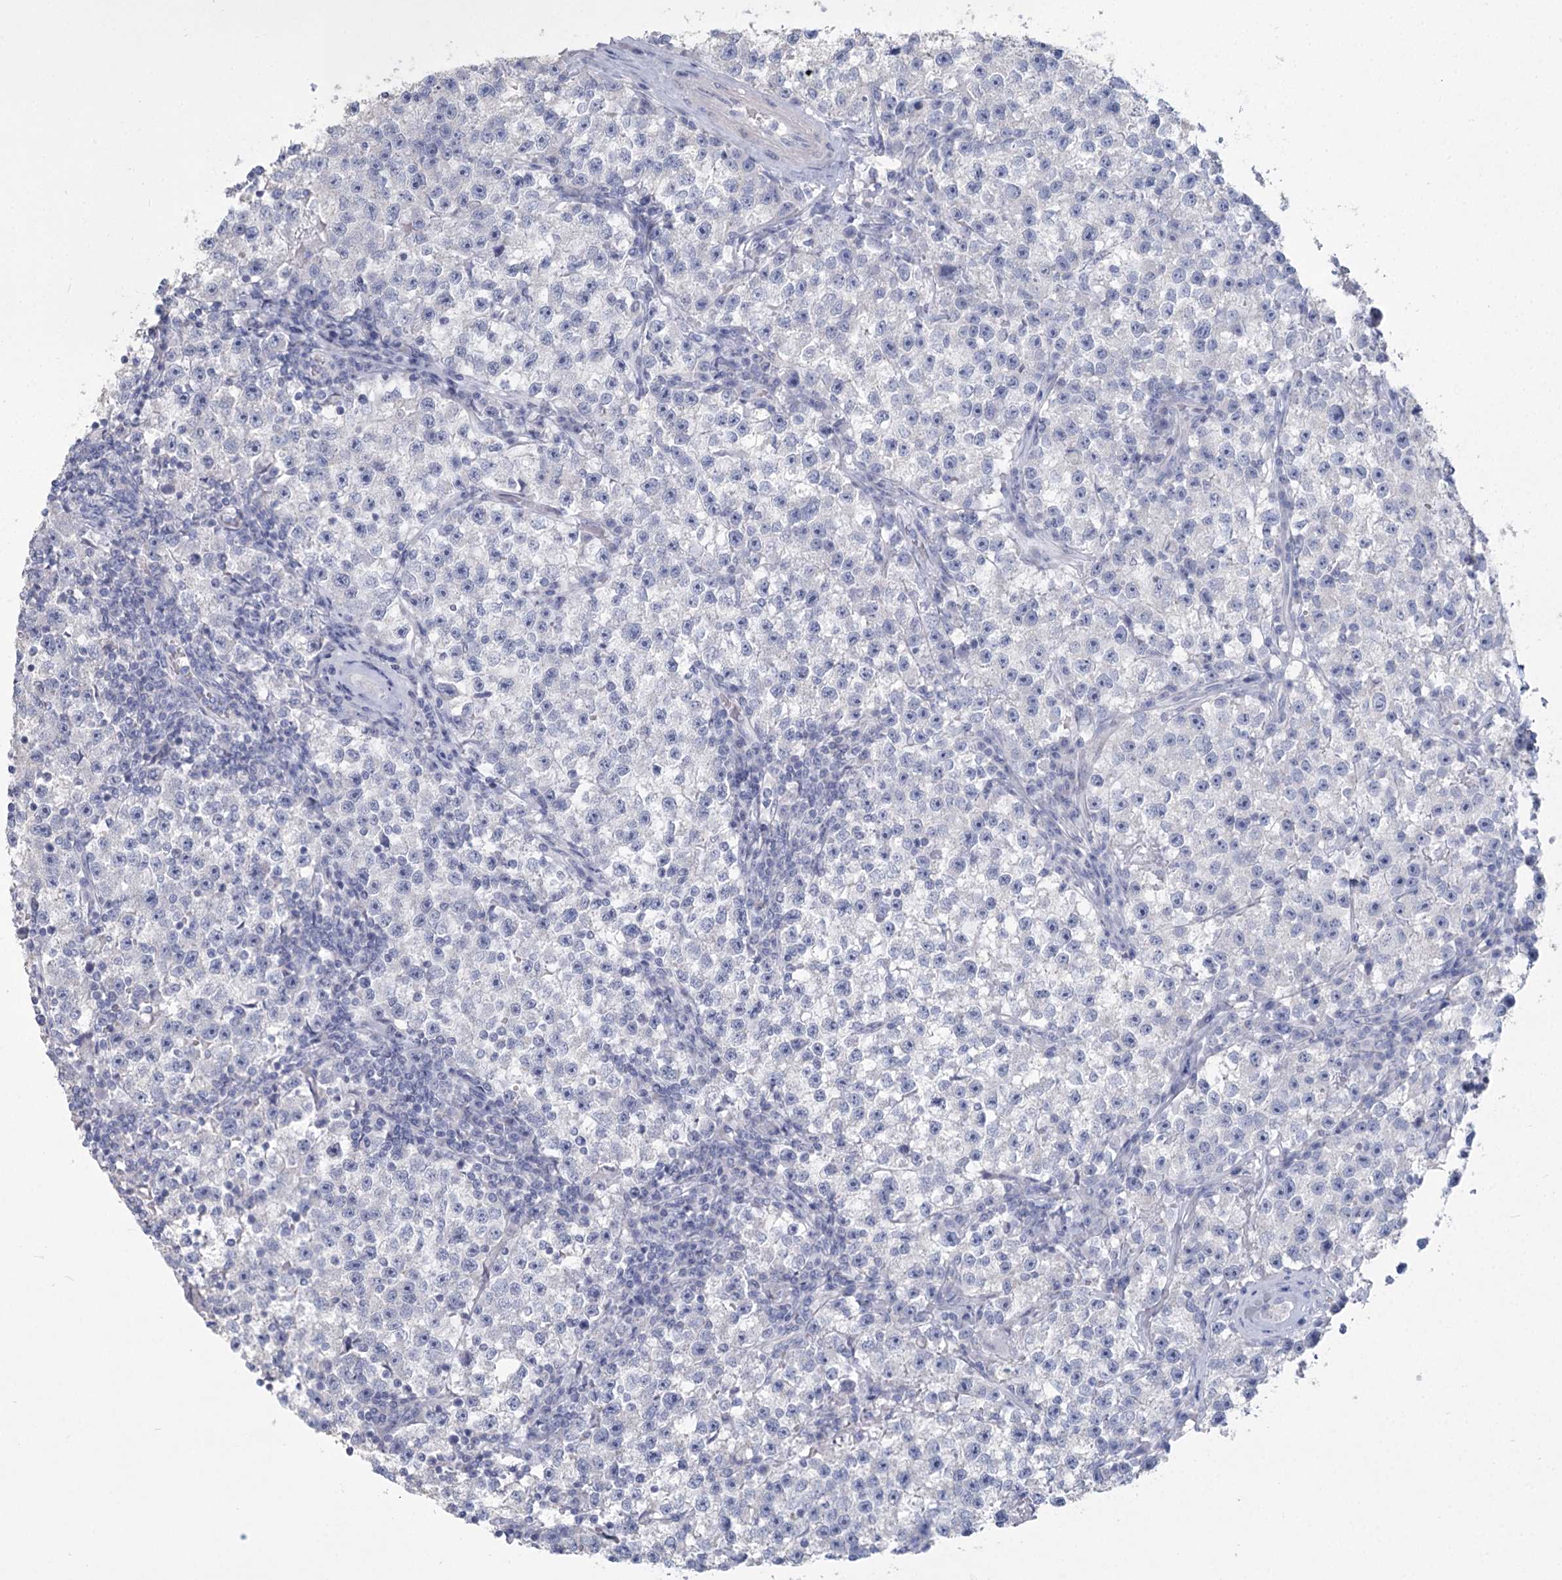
{"staining": {"intensity": "negative", "quantity": "none", "location": "none"}, "tissue": "testis cancer", "cell_type": "Tumor cells", "image_type": "cancer", "snomed": [{"axis": "morphology", "description": "Seminoma, NOS"}, {"axis": "topography", "description": "Testis"}], "caption": "Immunohistochemical staining of human testis cancer displays no significant positivity in tumor cells.", "gene": "CNTLN", "patient": {"sex": "male", "age": 22}}